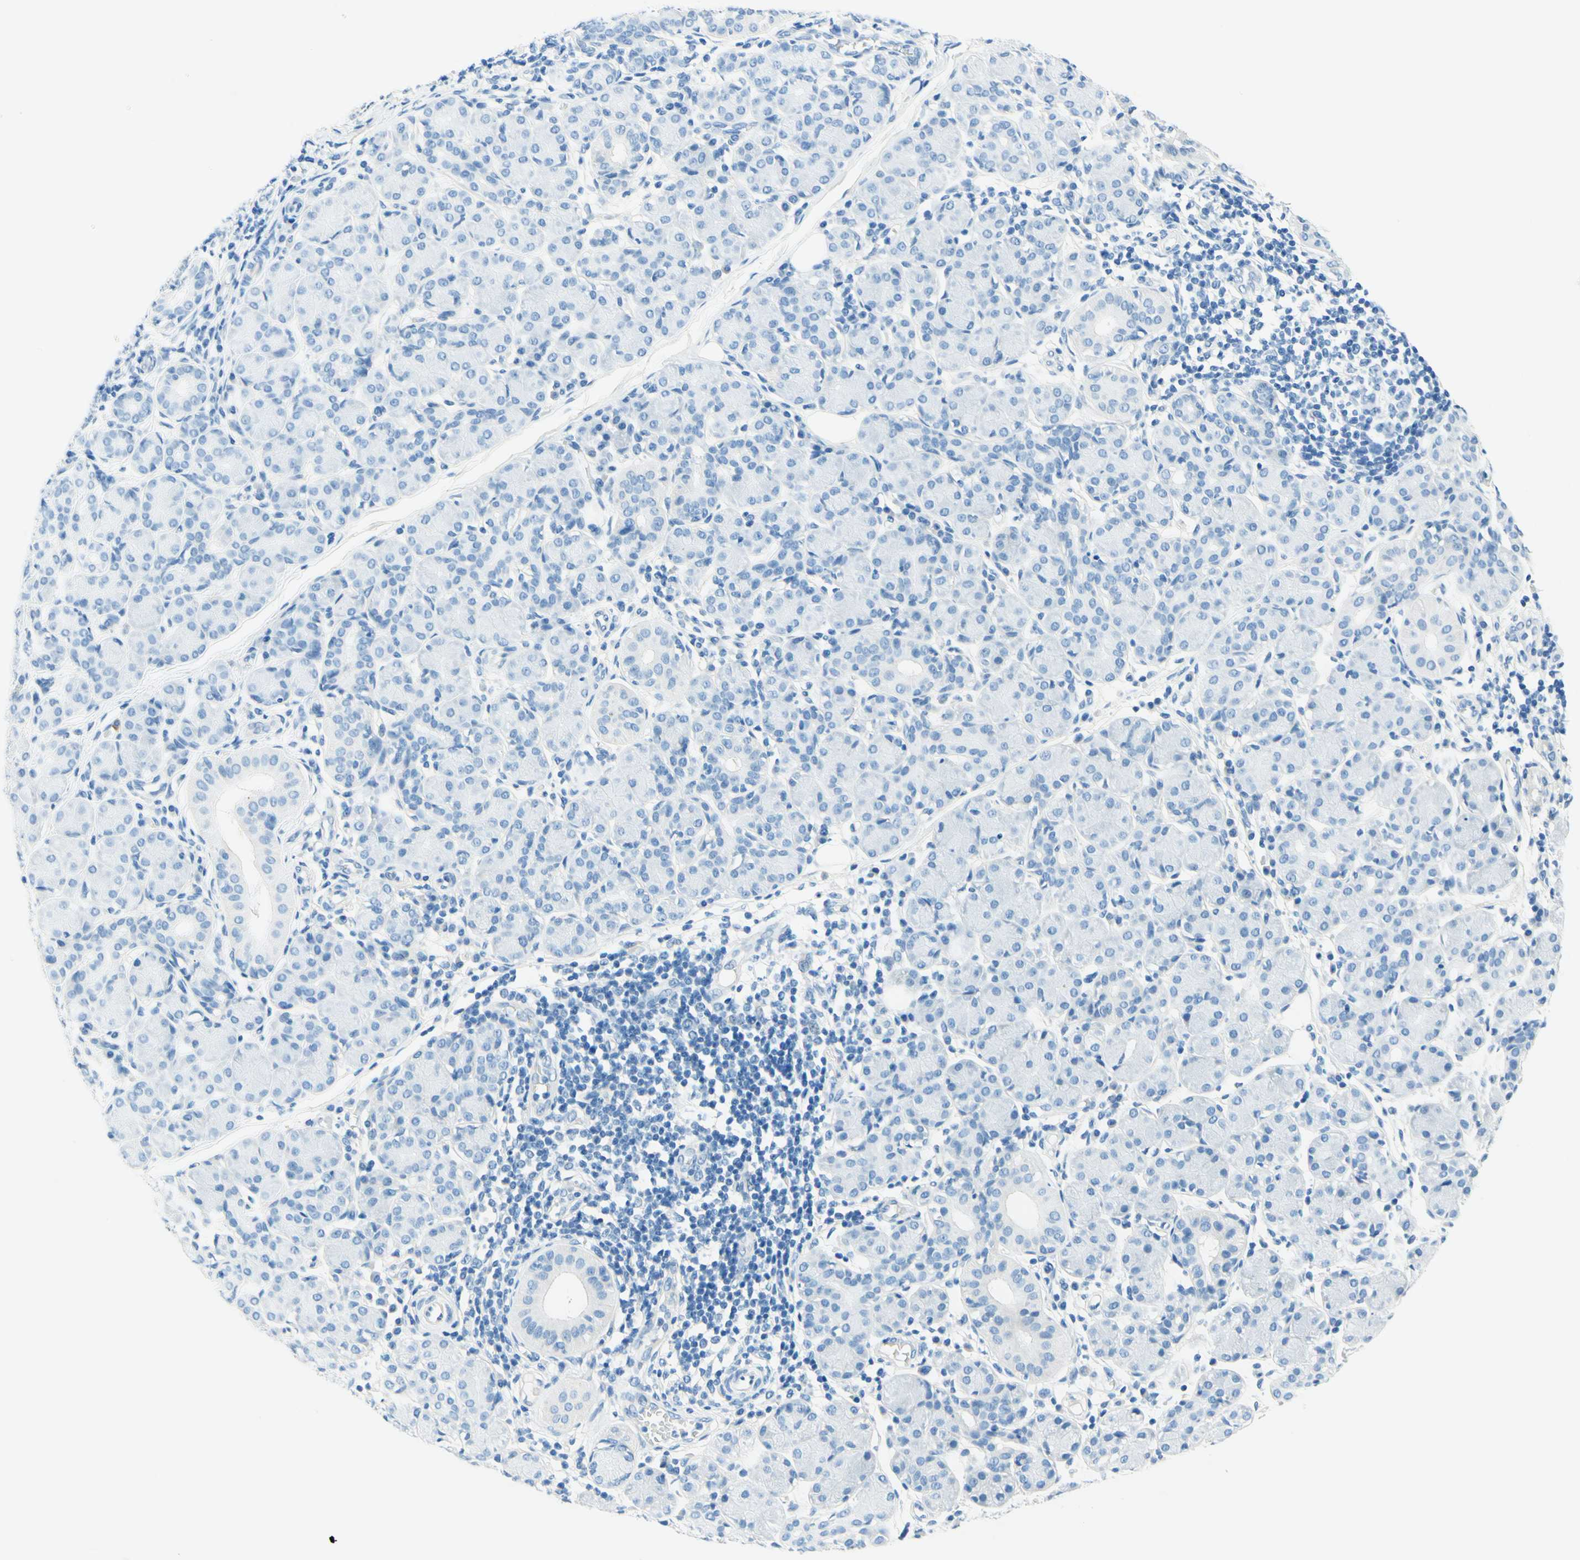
{"staining": {"intensity": "negative", "quantity": "none", "location": "none"}, "tissue": "salivary gland", "cell_type": "Glandular cells", "image_type": "normal", "snomed": [{"axis": "morphology", "description": "Normal tissue, NOS"}, {"axis": "morphology", "description": "Inflammation, NOS"}, {"axis": "topography", "description": "Lymph node"}, {"axis": "topography", "description": "Salivary gland"}], "caption": "IHC micrograph of benign salivary gland: human salivary gland stained with DAB (3,3'-diaminobenzidine) exhibits no significant protein expression in glandular cells.", "gene": "PASD1", "patient": {"sex": "male", "age": 3}}